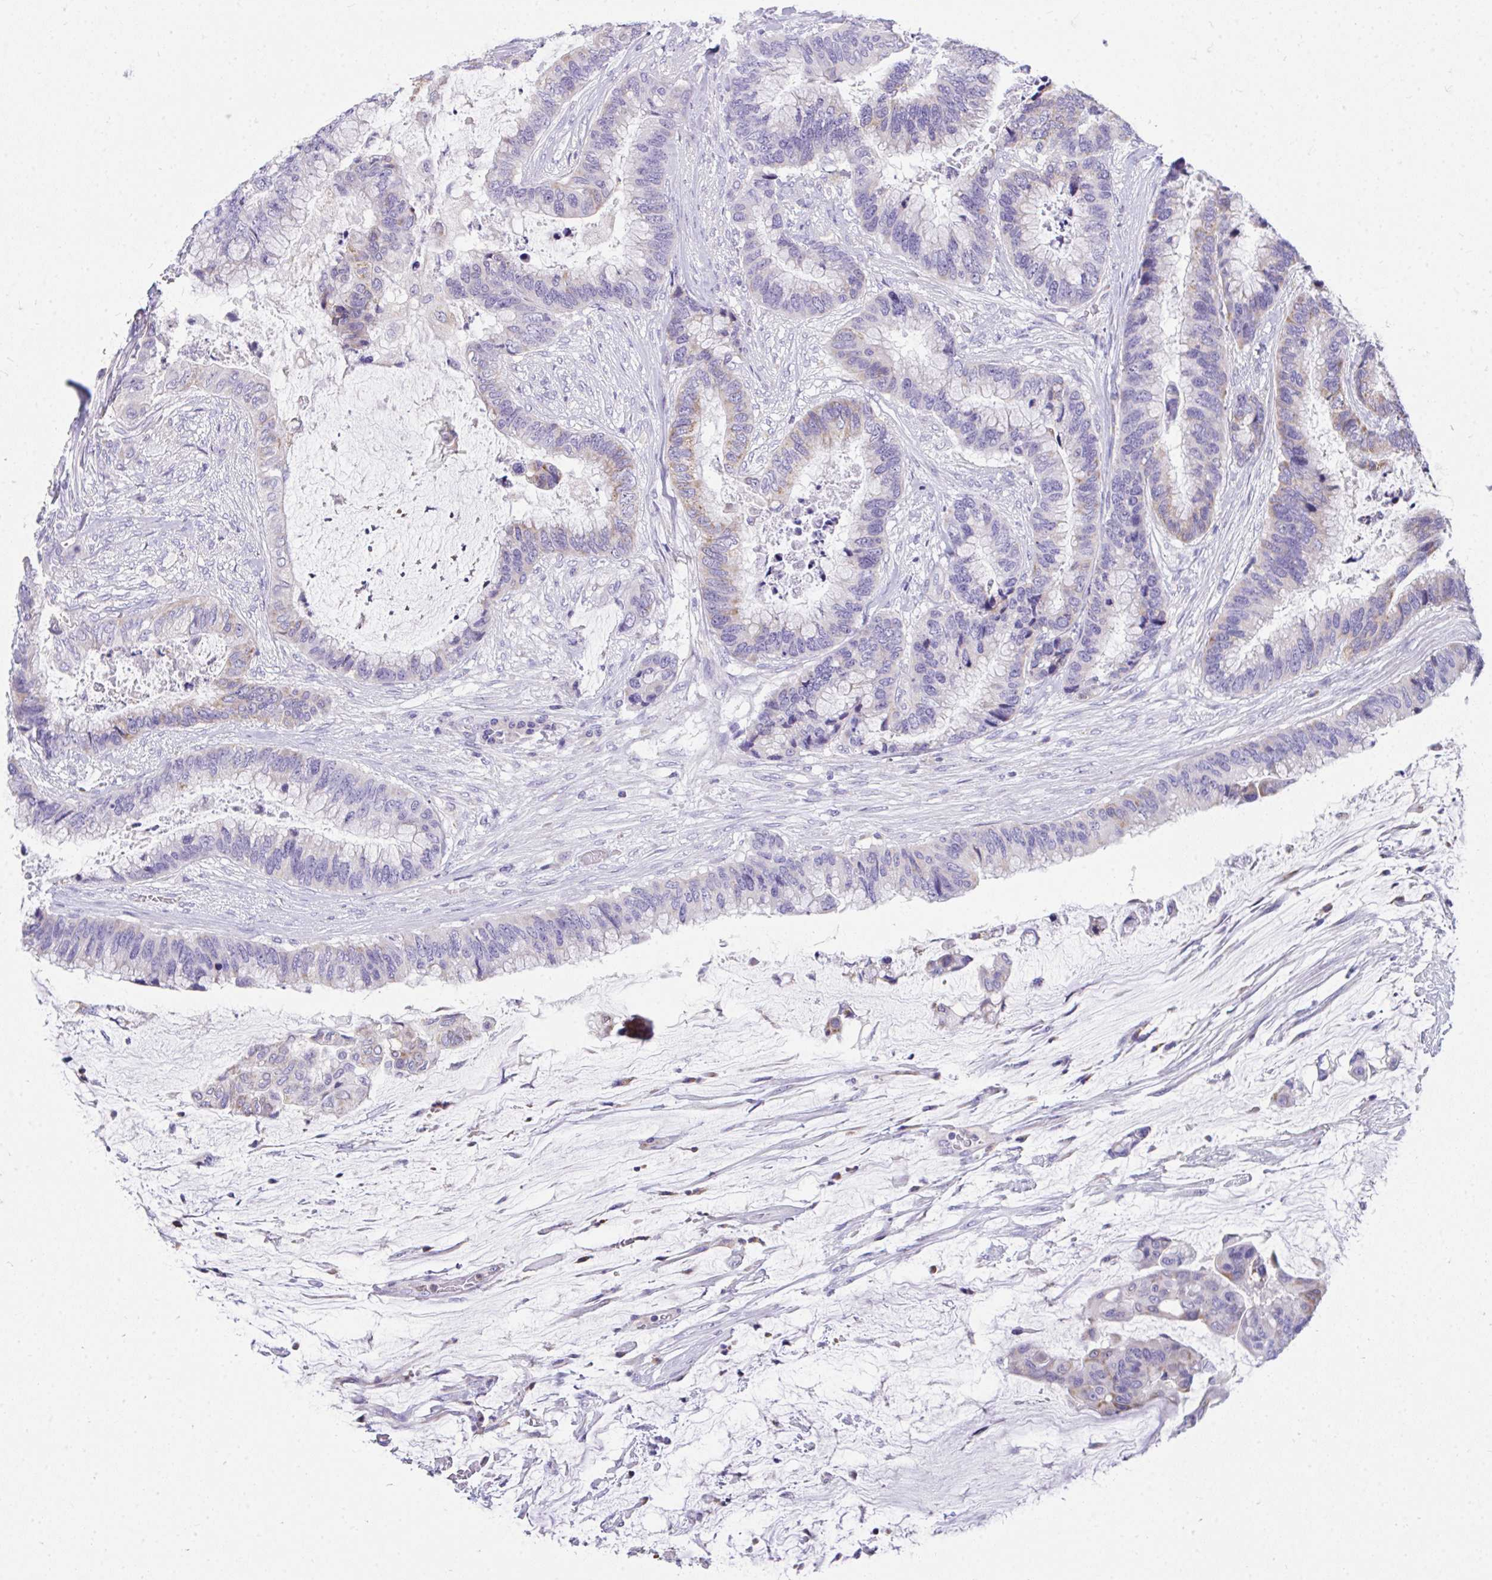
{"staining": {"intensity": "negative", "quantity": "none", "location": "none"}, "tissue": "colorectal cancer", "cell_type": "Tumor cells", "image_type": "cancer", "snomed": [{"axis": "morphology", "description": "Adenocarcinoma, NOS"}, {"axis": "topography", "description": "Rectum"}], "caption": "Immunohistochemistry (IHC) of human colorectal adenocarcinoma shows no expression in tumor cells.", "gene": "COA5", "patient": {"sex": "female", "age": 59}}